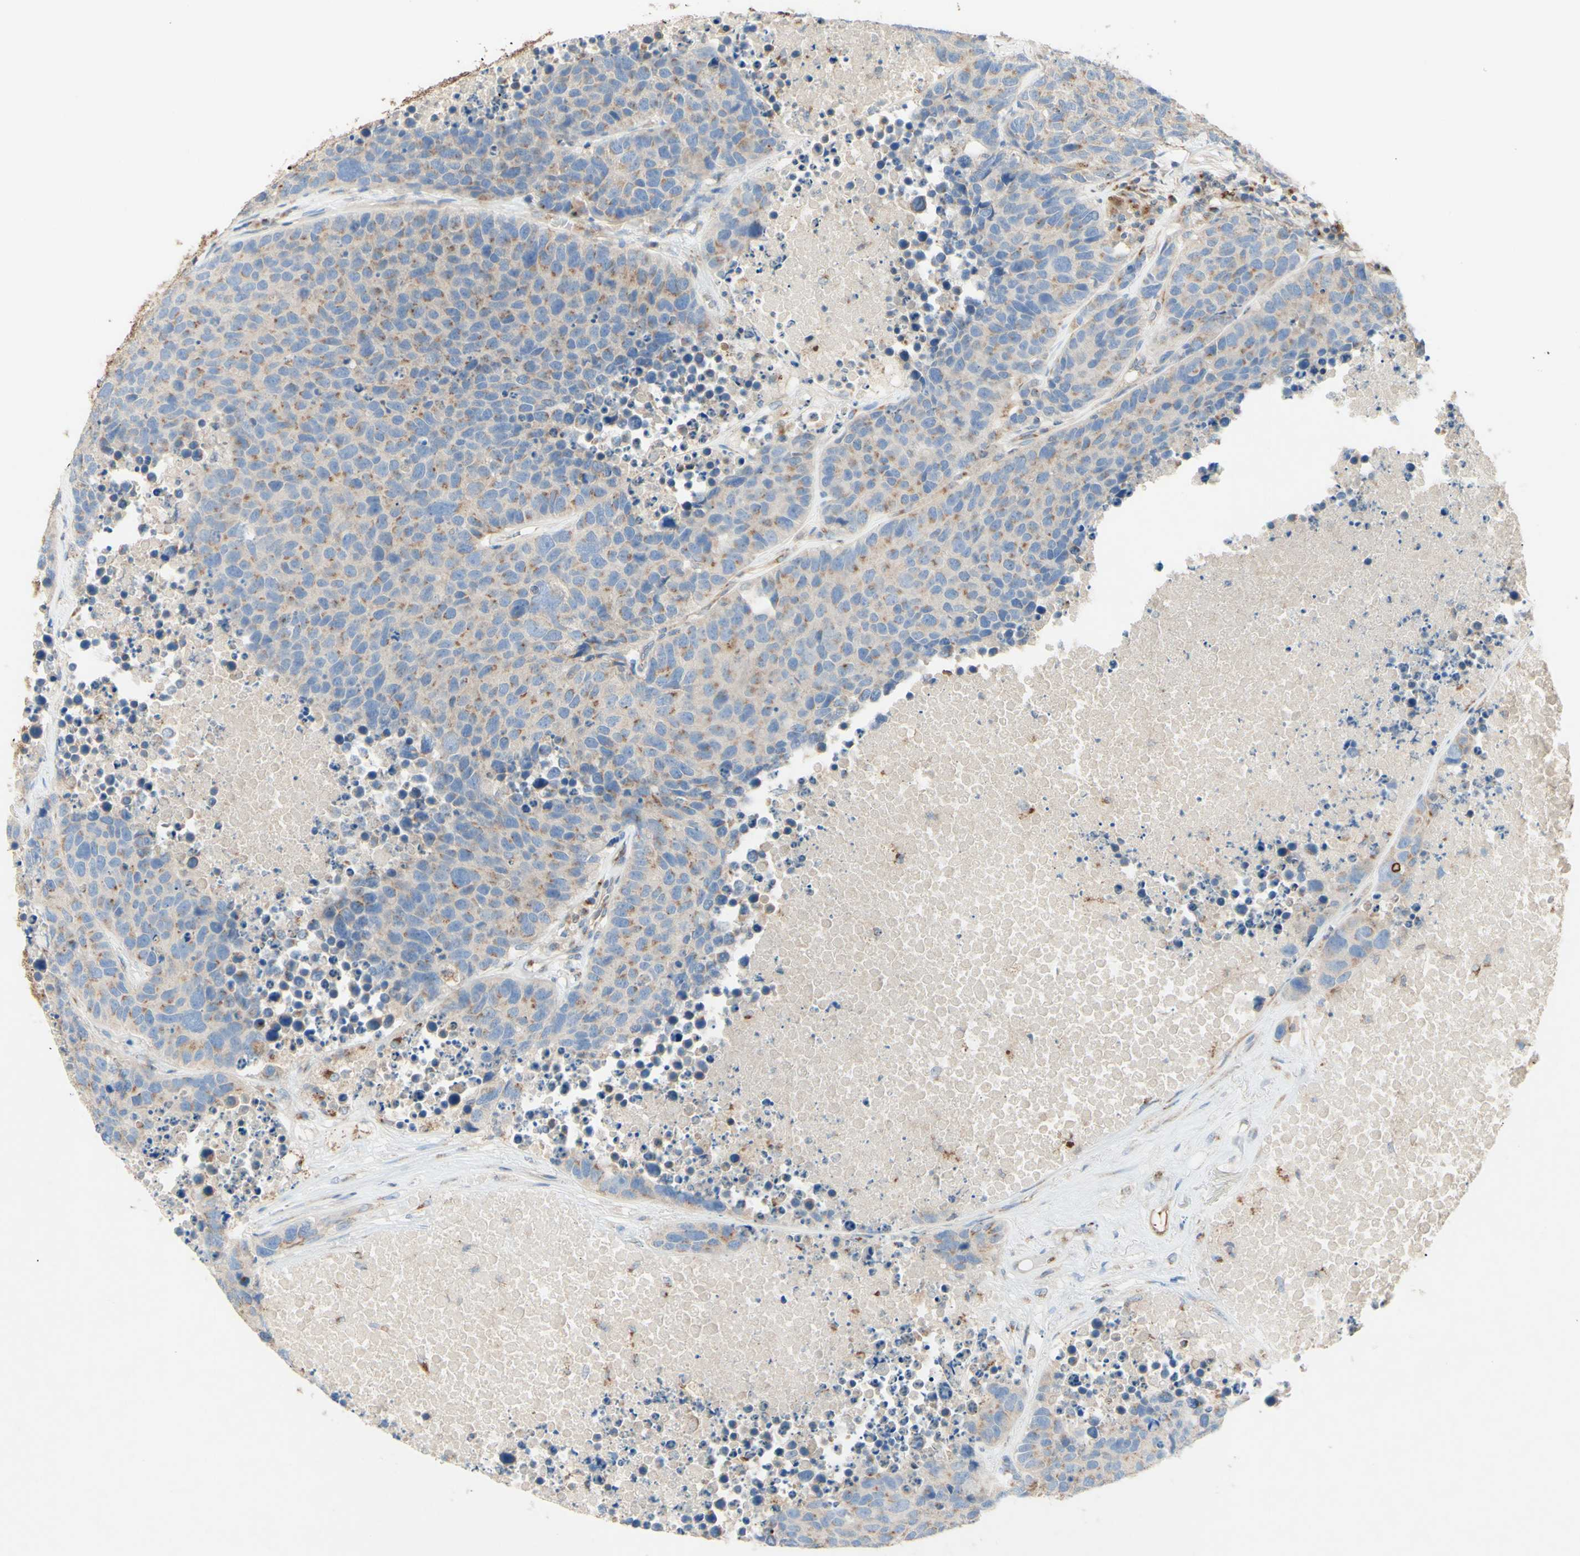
{"staining": {"intensity": "weak", "quantity": "25%-75%", "location": "cytoplasmic/membranous"}, "tissue": "carcinoid", "cell_type": "Tumor cells", "image_type": "cancer", "snomed": [{"axis": "morphology", "description": "Carcinoid, malignant, NOS"}, {"axis": "topography", "description": "Lung"}], "caption": "Carcinoid stained with immunohistochemistry (IHC) displays weak cytoplasmic/membranous positivity in about 25%-75% of tumor cells.", "gene": "MTM1", "patient": {"sex": "male", "age": 60}}